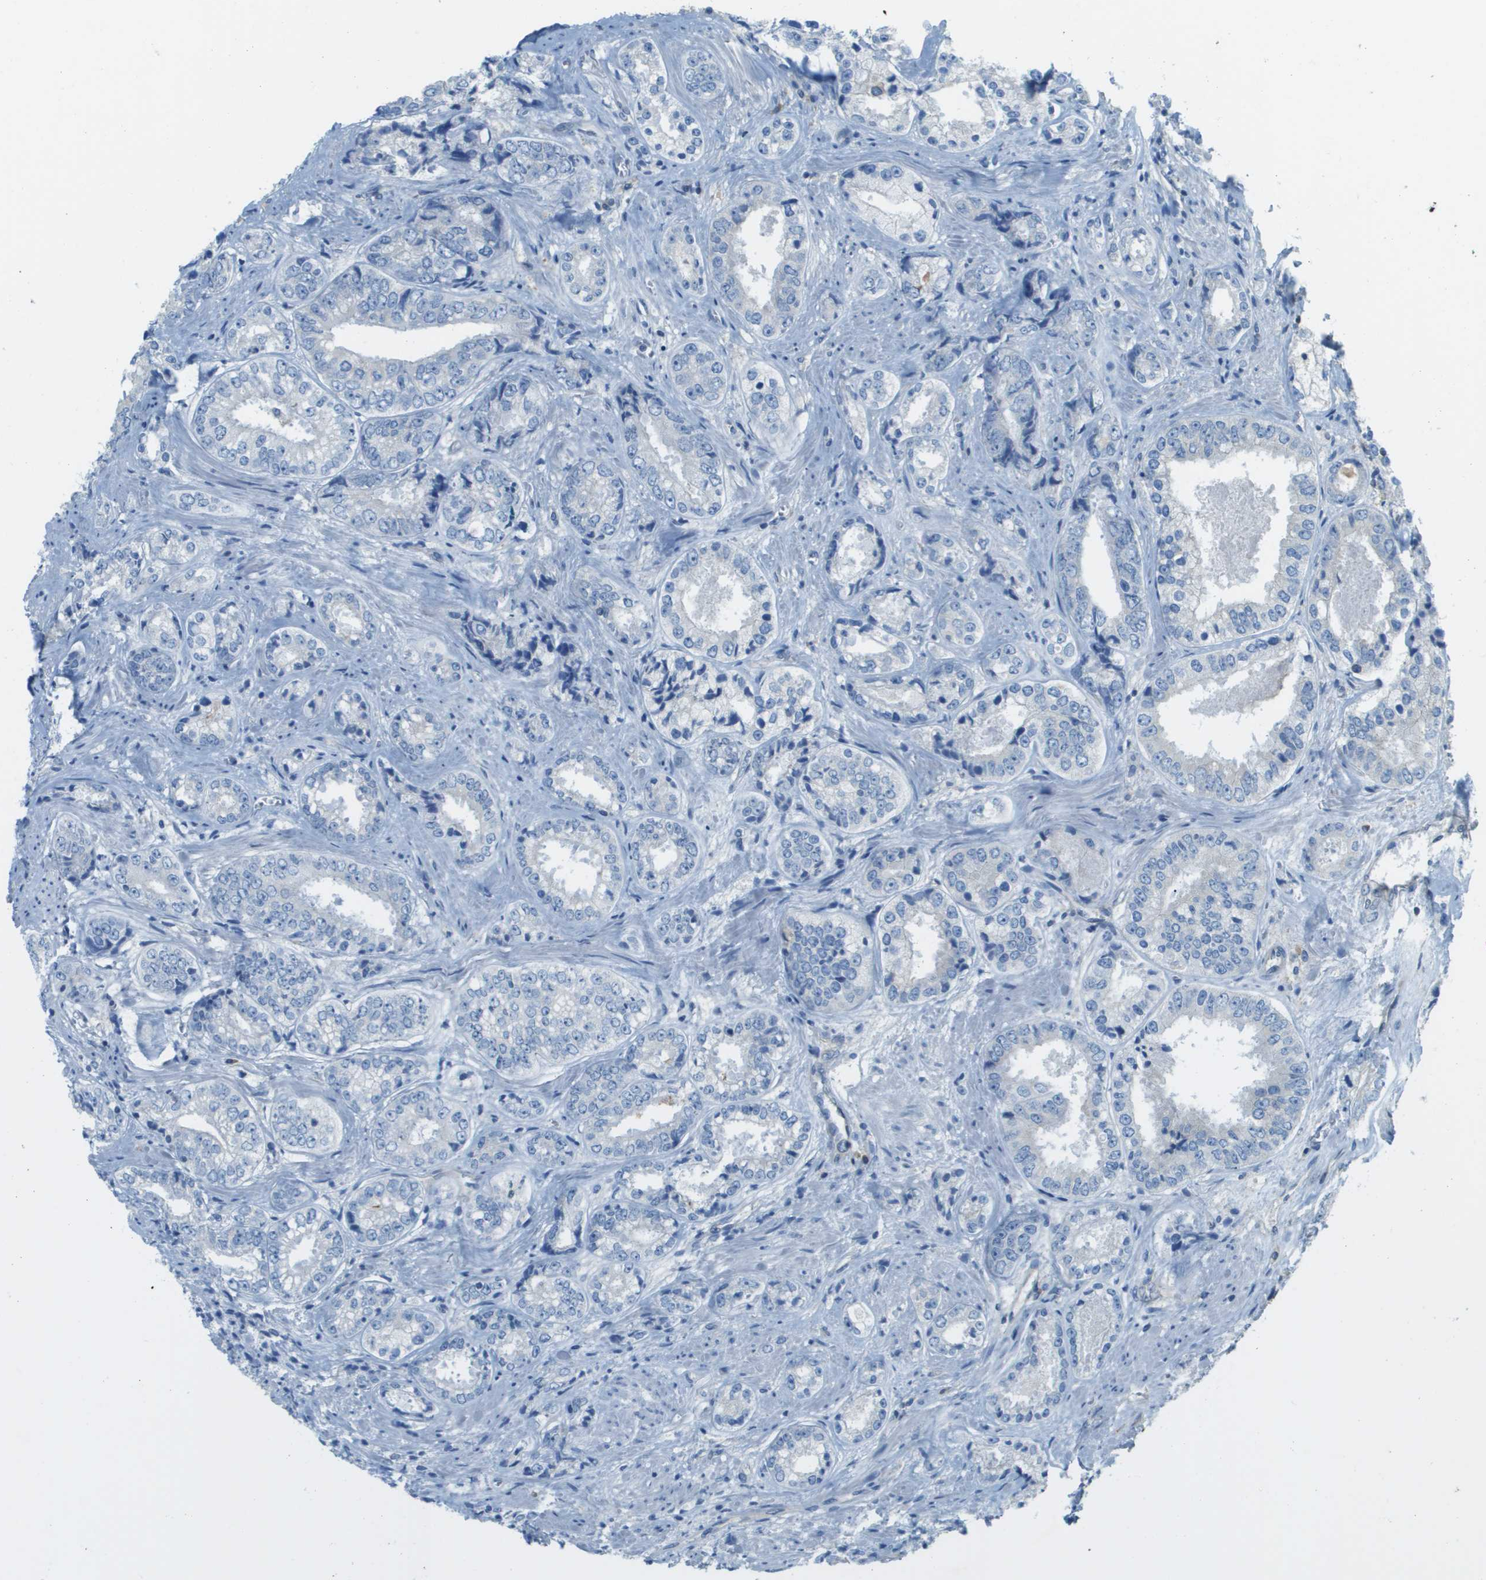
{"staining": {"intensity": "negative", "quantity": "none", "location": "none"}, "tissue": "prostate cancer", "cell_type": "Tumor cells", "image_type": "cancer", "snomed": [{"axis": "morphology", "description": "Adenocarcinoma, High grade"}, {"axis": "topography", "description": "Prostate"}], "caption": "Tumor cells are negative for brown protein staining in adenocarcinoma (high-grade) (prostate).", "gene": "DNAJB11", "patient": {"sex": "male", "age": 61}}